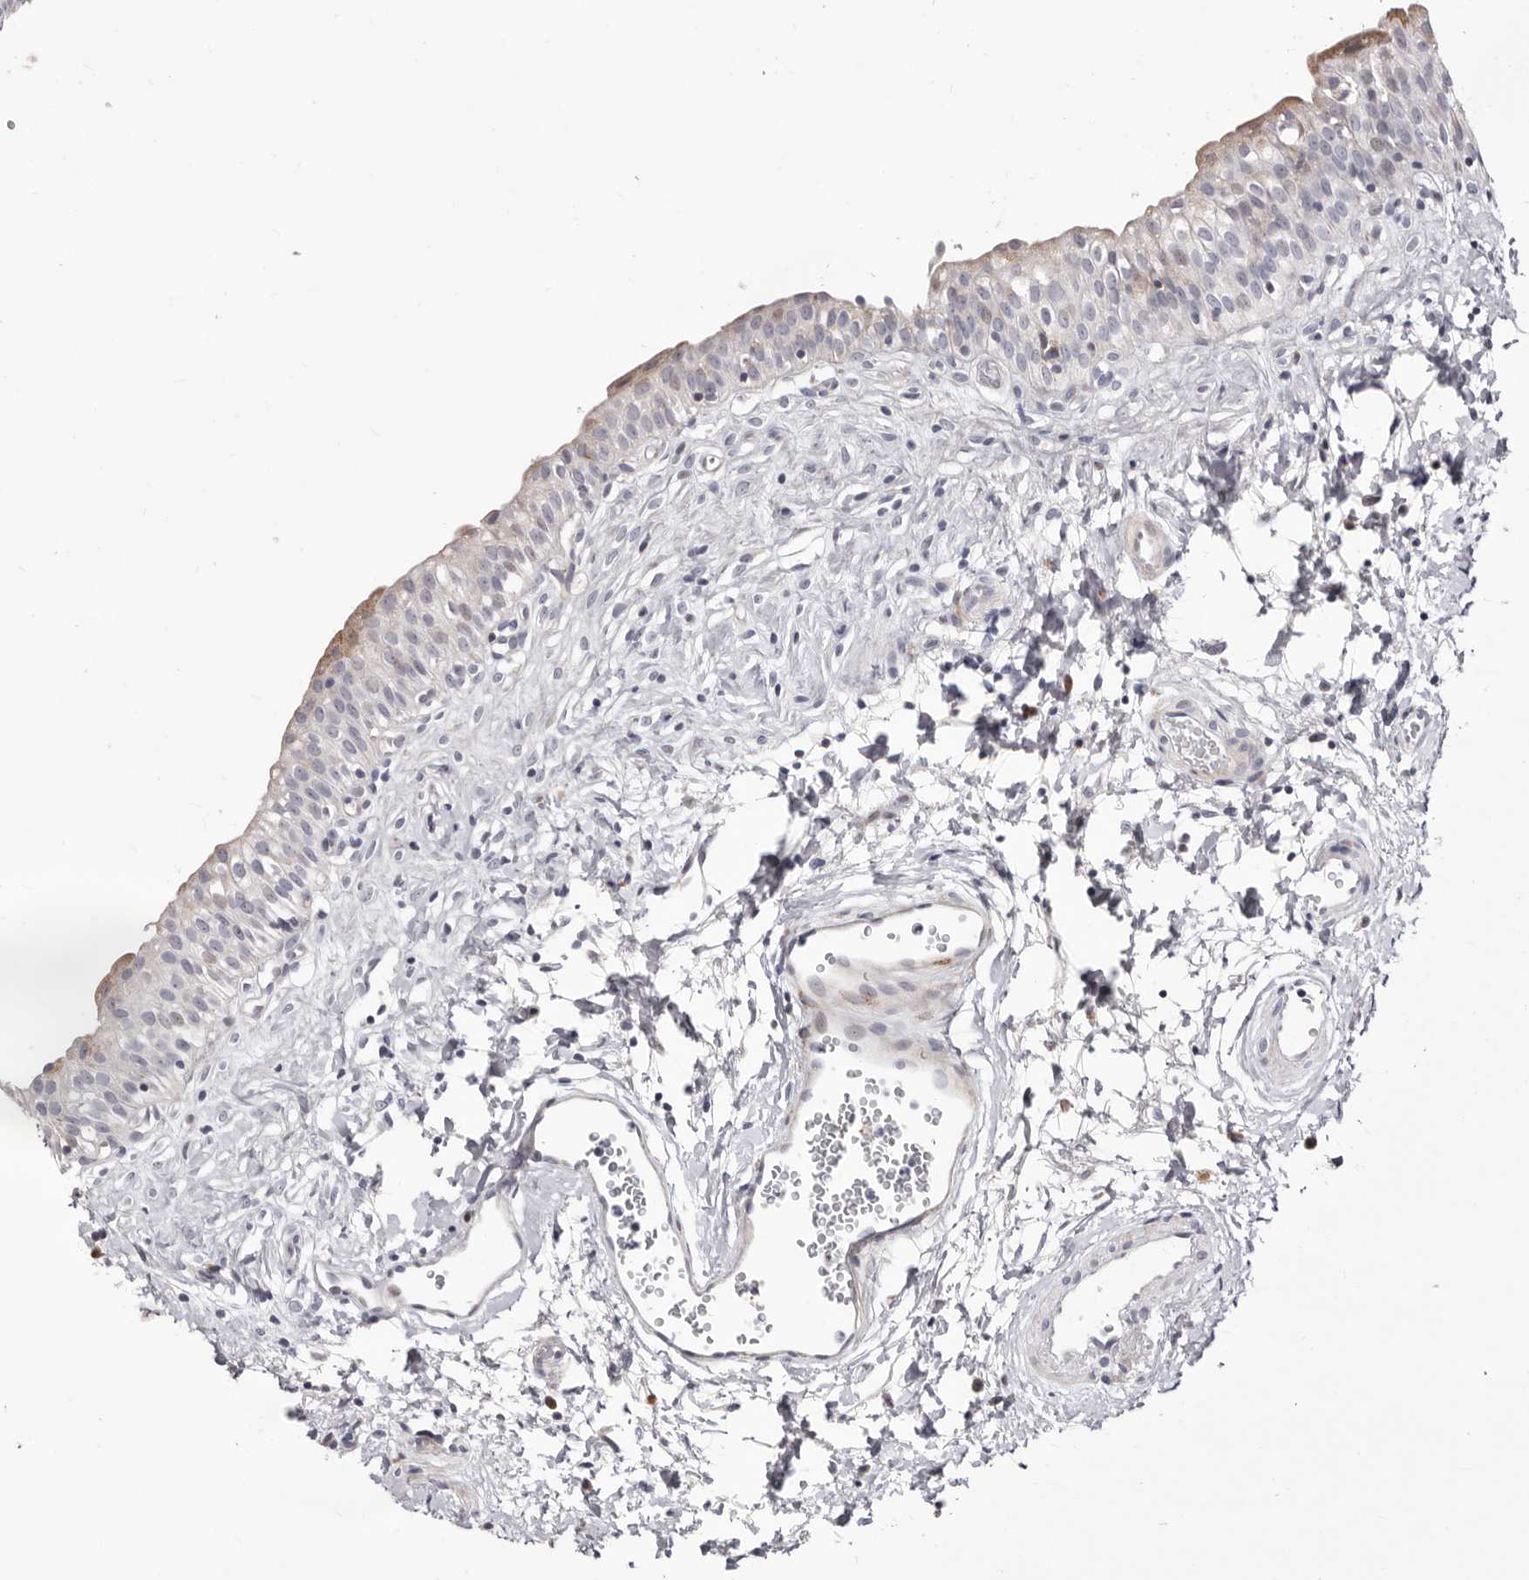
{"staining": {"intensity": "moderate", "quantity": "<25%", "location": "cytoplasmic/membranous"}, "tissue": "urinary bladder", "cell_type": "Urothelial cells", "image_type": "normal", "snomed": [{"axis": "morphology", "description": "Normal tissue, NOS"}, {"axis": "topography", "description": "Urinary bladder"}], "caption": "A low amount of moderate cytoplasmic/membranous staining is identified in about <25% of urothelial cells in unremarkable urinary bladder.", "gene": "NUBPL", "patient": {"sex": "male", "age": 51}}